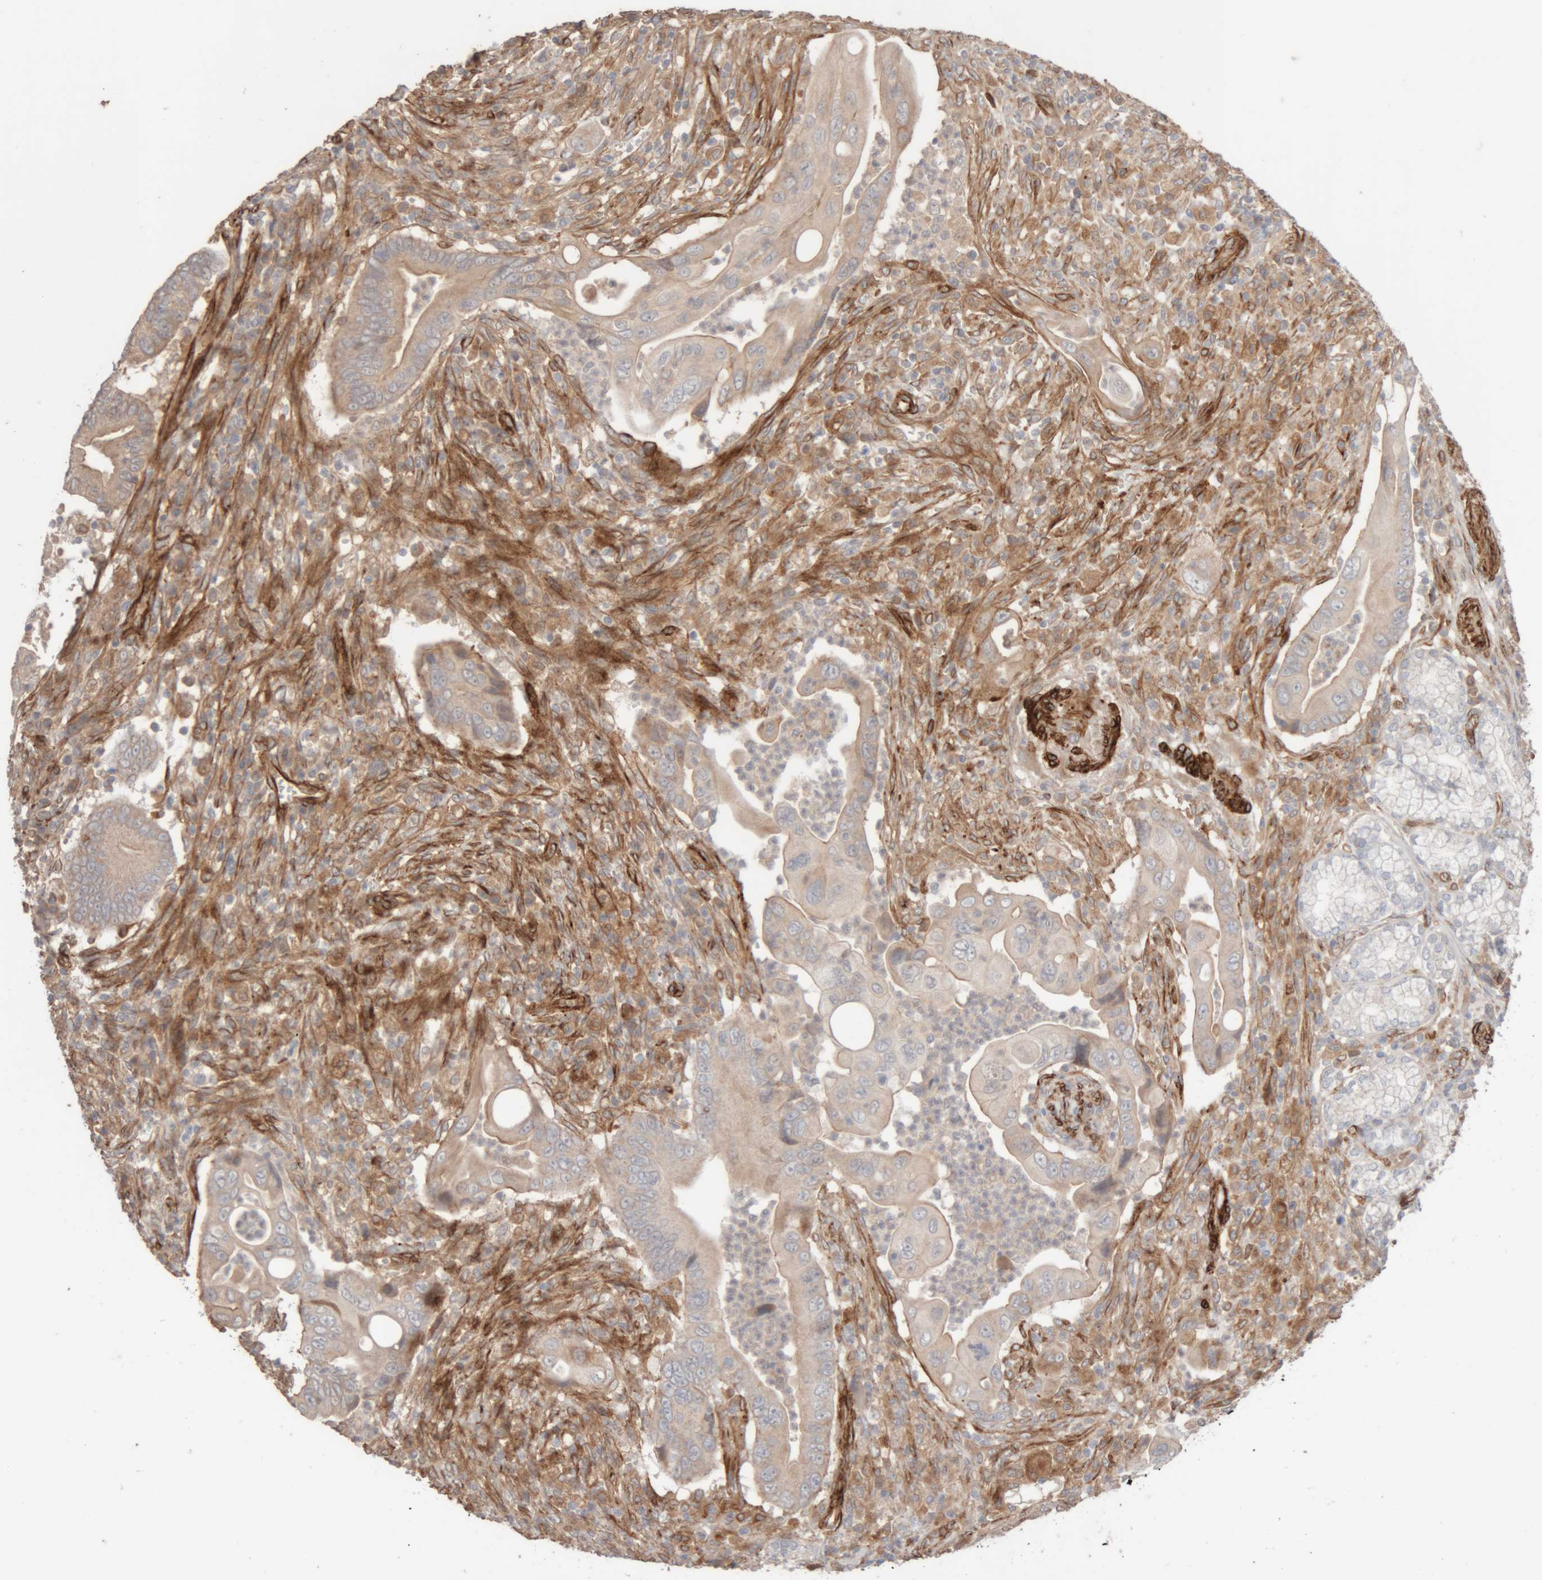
{"staining": {"intensity": "weak", "quantity": "<25%", "location": "cytoplasmic/membranous"}, "tissue": "pancreatic cancer", "cell_type": "Tumor cells", "image_type": "cancer", "snomed": [{"axis": "morphology", "description": "Adenocarcinoma, NOS"}, {"axis": "topography", "description": "Pancreas"}], "caption": "IHC micrograph of pancreatic cancer (adenocarcinoma) stained for a protein (brown), which exhibits no staining in tumor cells.", "gene": "RAB32", "patient": {"sex": "male", "age": 78}}